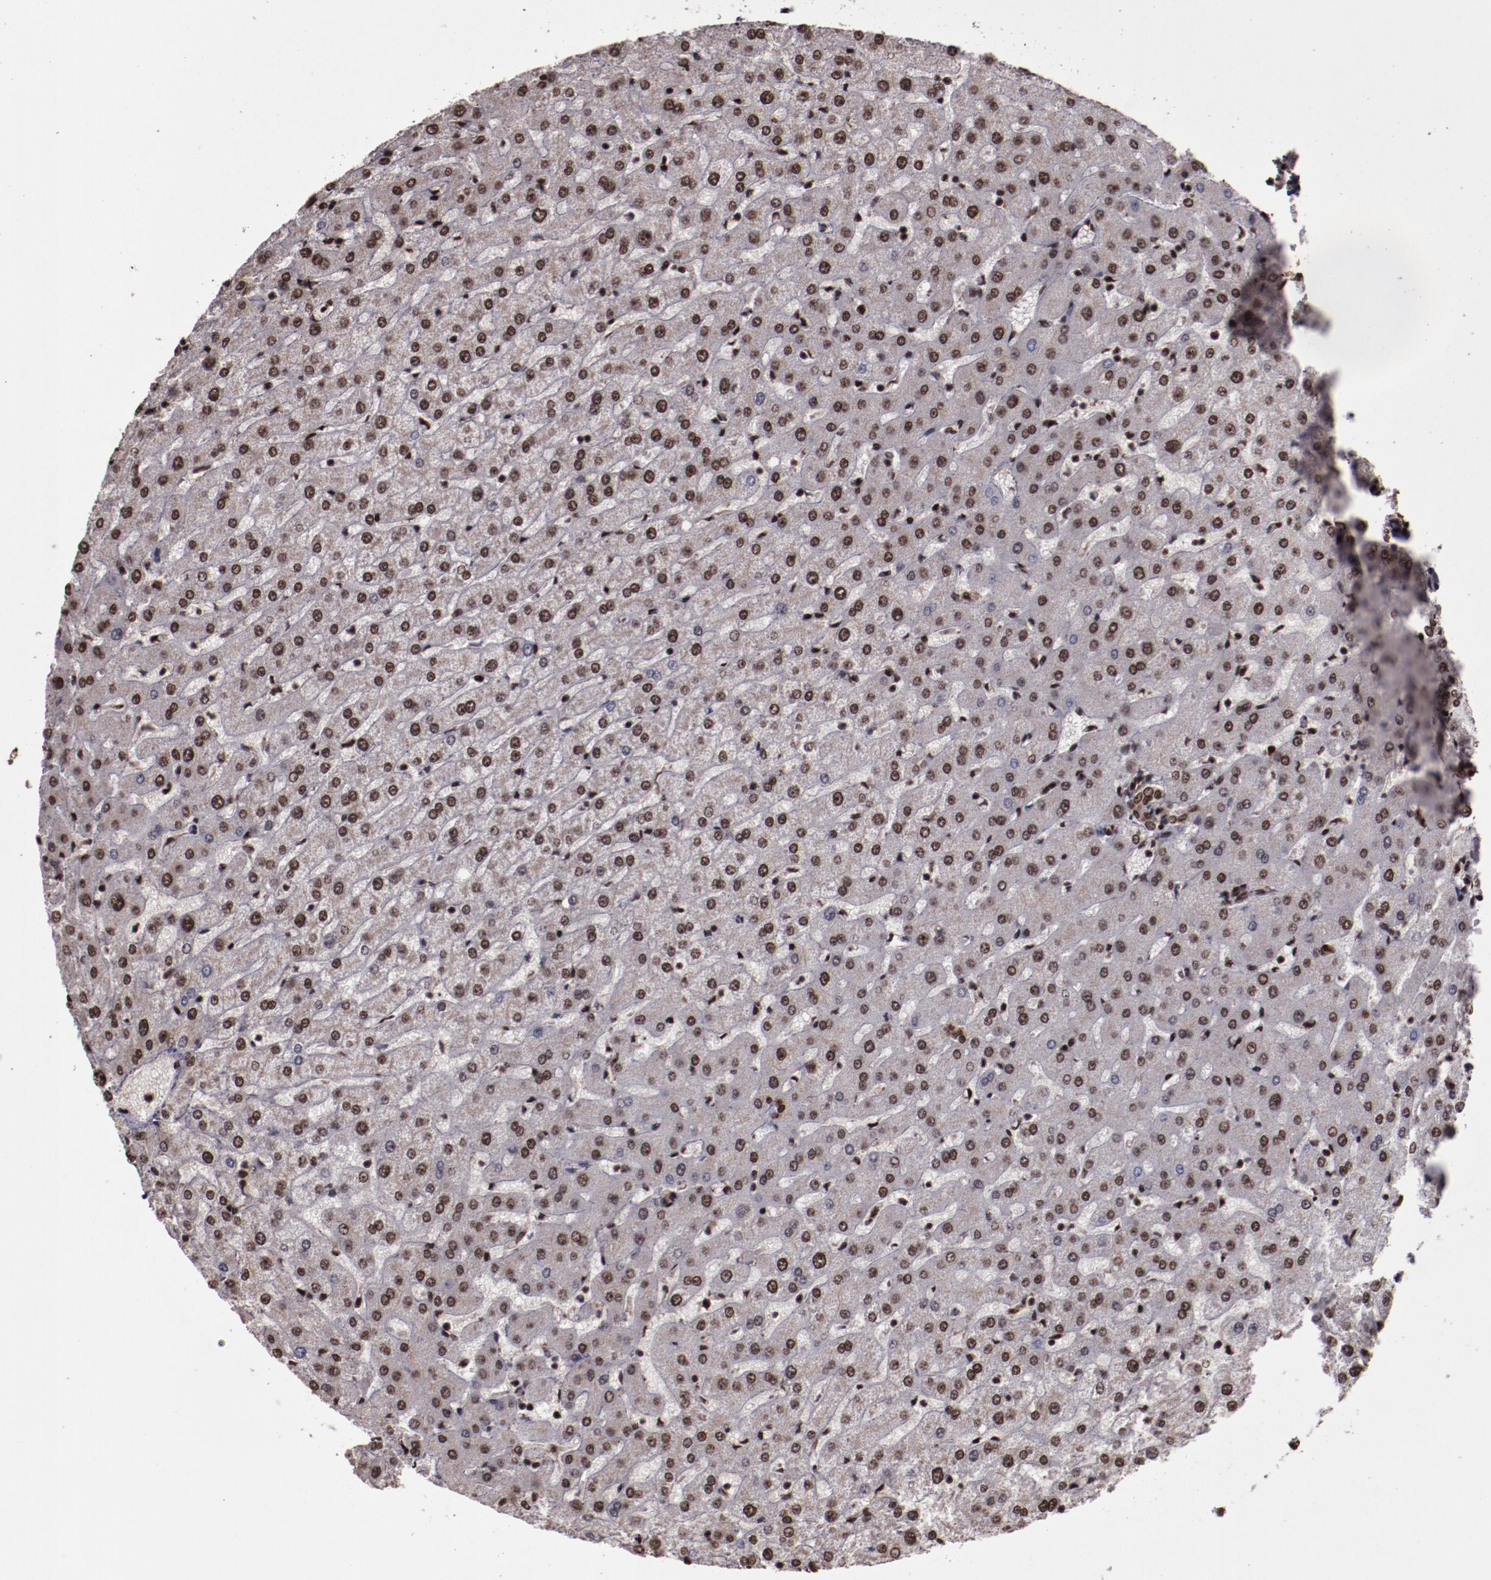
{"staining": {"intensity": "strong", "quantity": ">75%", "location": "nuclear"}, "tissue": "liver", "cell_type": "Cholangiocytes", "image_type": "normal", "snomed": [{"axis": "morphology", "description": "Normal tissue, NOS"}, {"axis": "morphology", "description": "Fibrosis, NOS"}, {"axis": "topography", "description": "Liver"}], "caption": "Cholangiocytes show high levels of strong nuclear positivity in approximately >75% of cells in normal human liver.", "gene": "SNW1", "patient": {"sex": "female", "age": 29}}